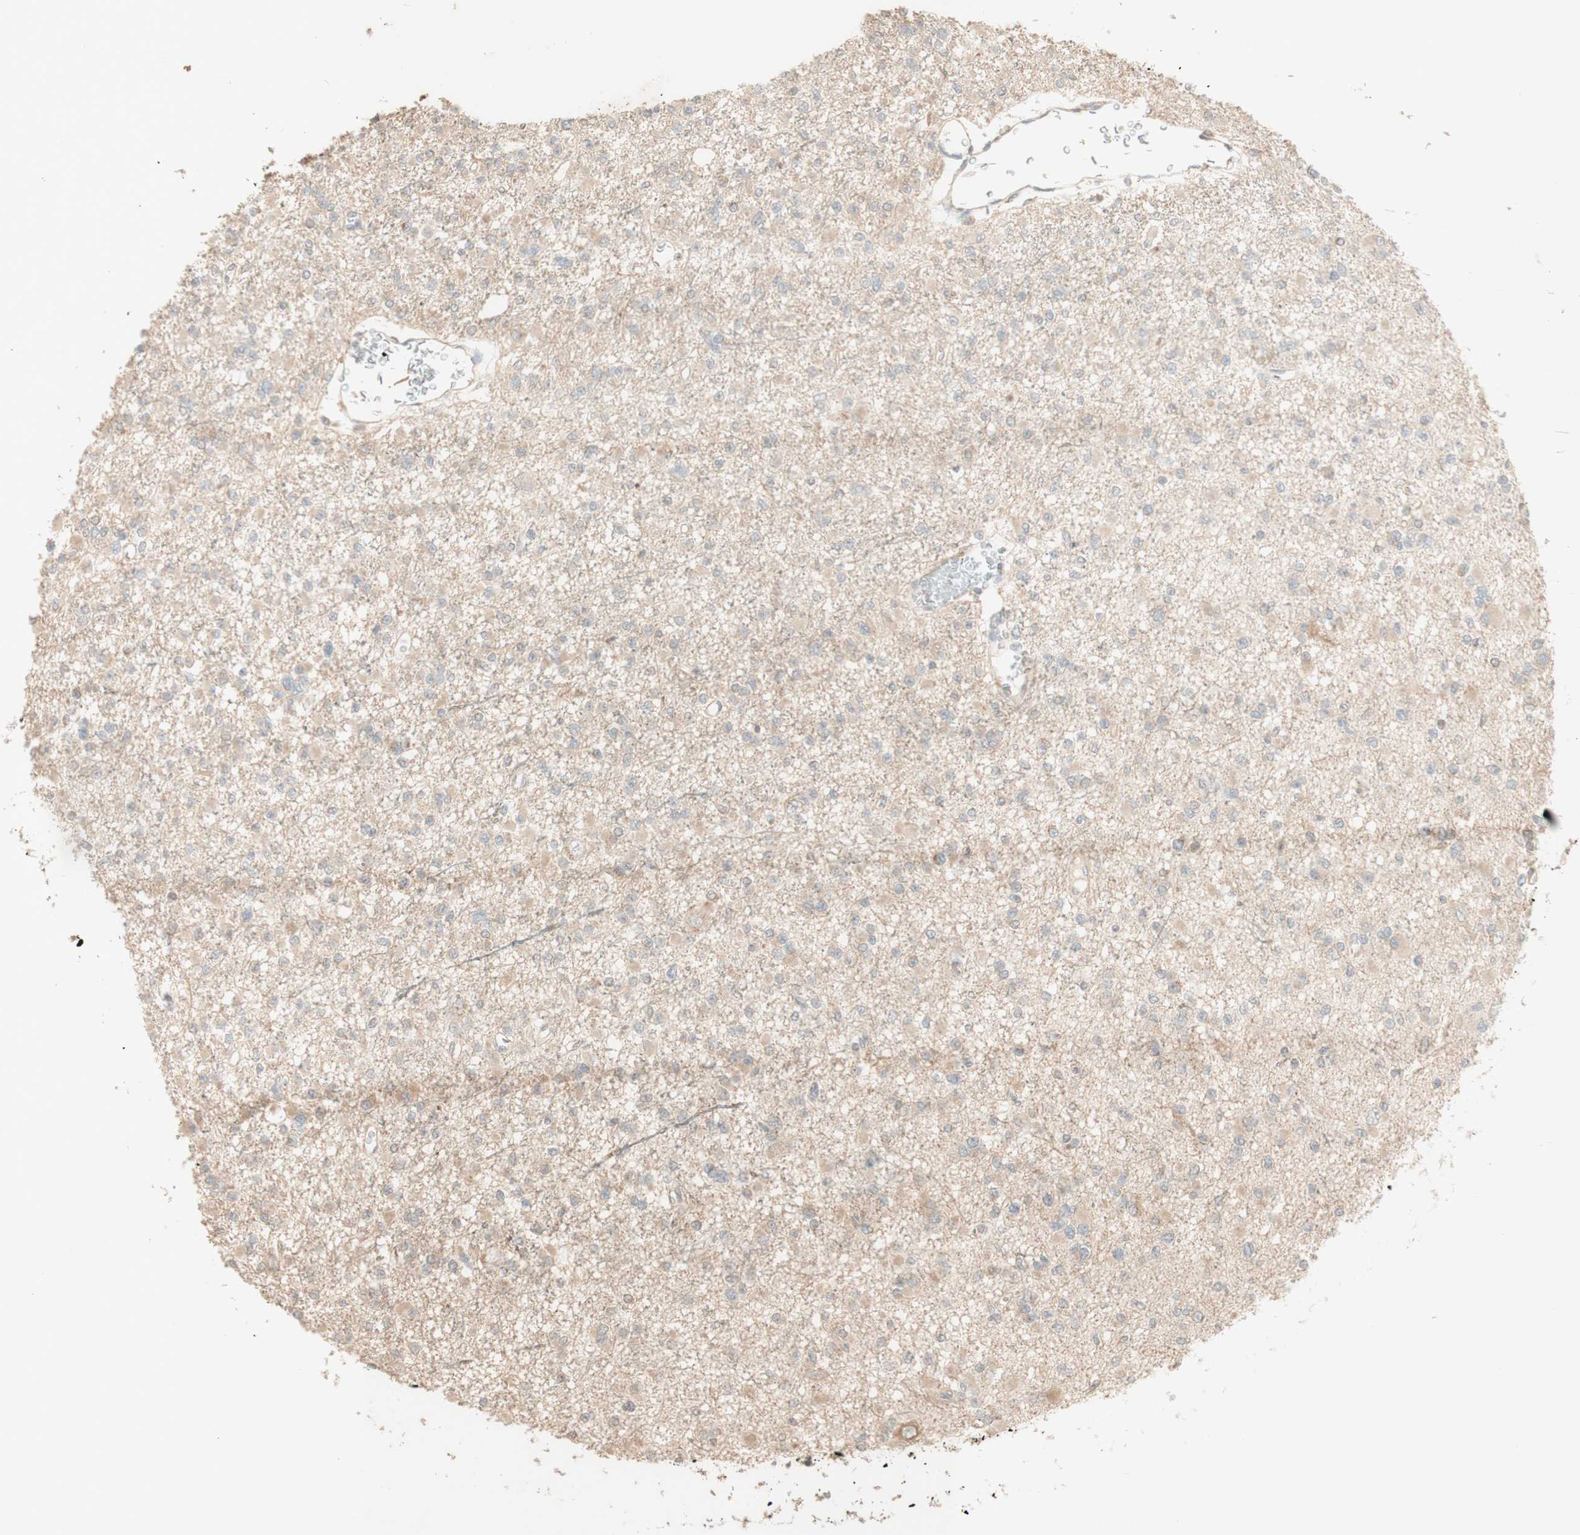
{"staining": {"intensity": "weak", "quantity": ">75%", "location": "cytoplasmic/membranous"}, "tissue": "glioma", "cell_type": "Tumor cells", "image_type": "cancer", "snomed": [{"axis": "morphology", "description": "Glioma, malignant, Low grade"}, {"axis": "topography", "description": "Brain"}], "caption": "This is a histology image of immunohistochemistry staining of malignant glioma (low-grade), which shows weak positivity in the cytoplasmic/membranous of tumor cells.", "gene": "CLCN2", "patient": {"sex": "female", "age": 22}}